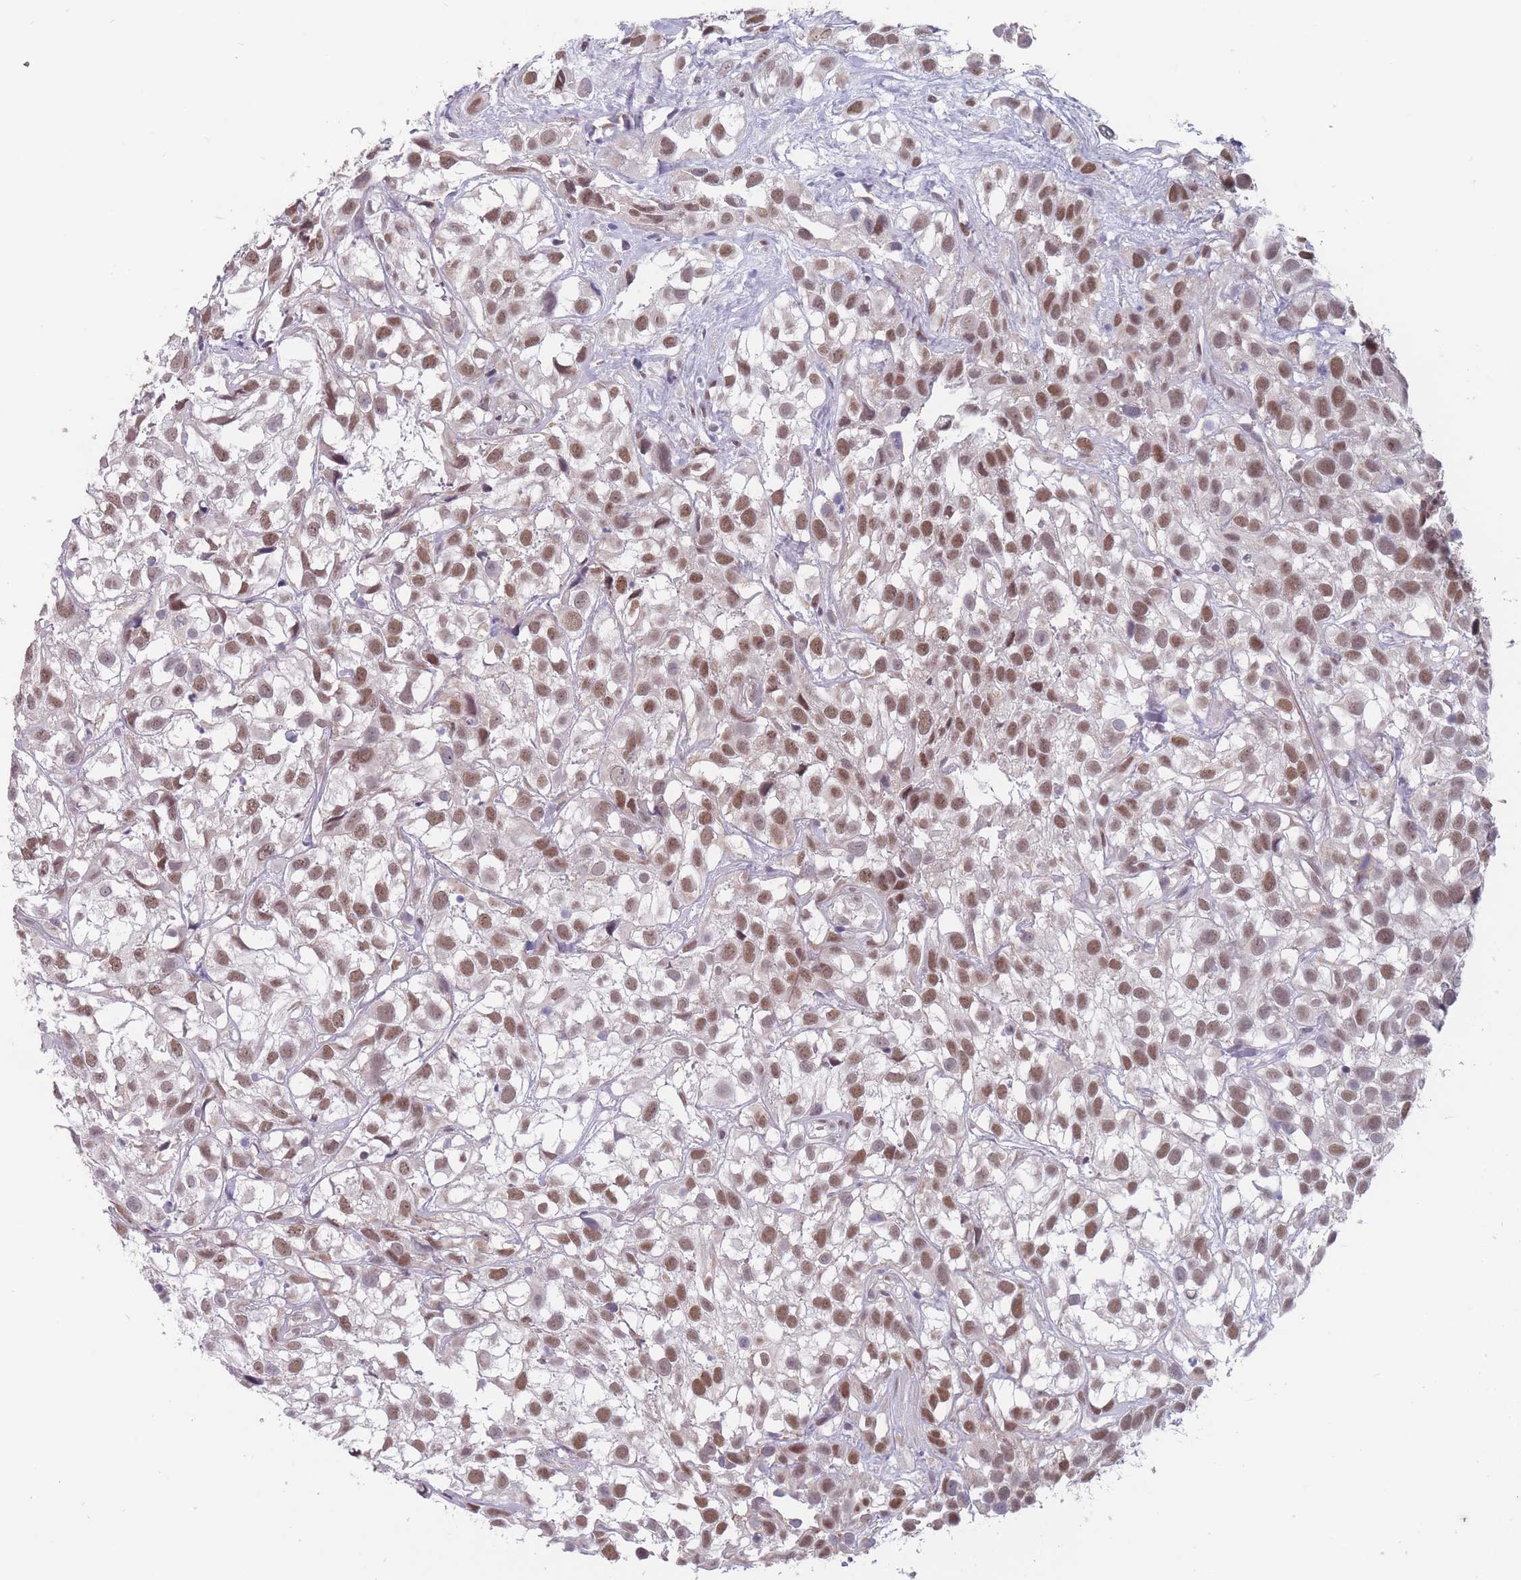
{"staining": {"intensity": "moderate", "quantity": ">75%", "location": "nuclear"}, "tissue": "urothelial cancer", "cell_type": "Tumor cells", "image_type": "cancer", "snomed": [{"axis": "morphology", "description": "Urothelial carcinoma, High grade"}, {"axis": "topography", "description": "Urinary bladder"}], "caption": "High-magnification brightfield microscopy of high-grade urothelial carcinoma stained with DAB (brown) and counterstained with hematoxylin (blue). tumor cells exhibit moderate nuclear staining is appreciated in approximately>75% of cells.", "gene": "PEX7", "patient": {"sex": "male", "age": 56}}